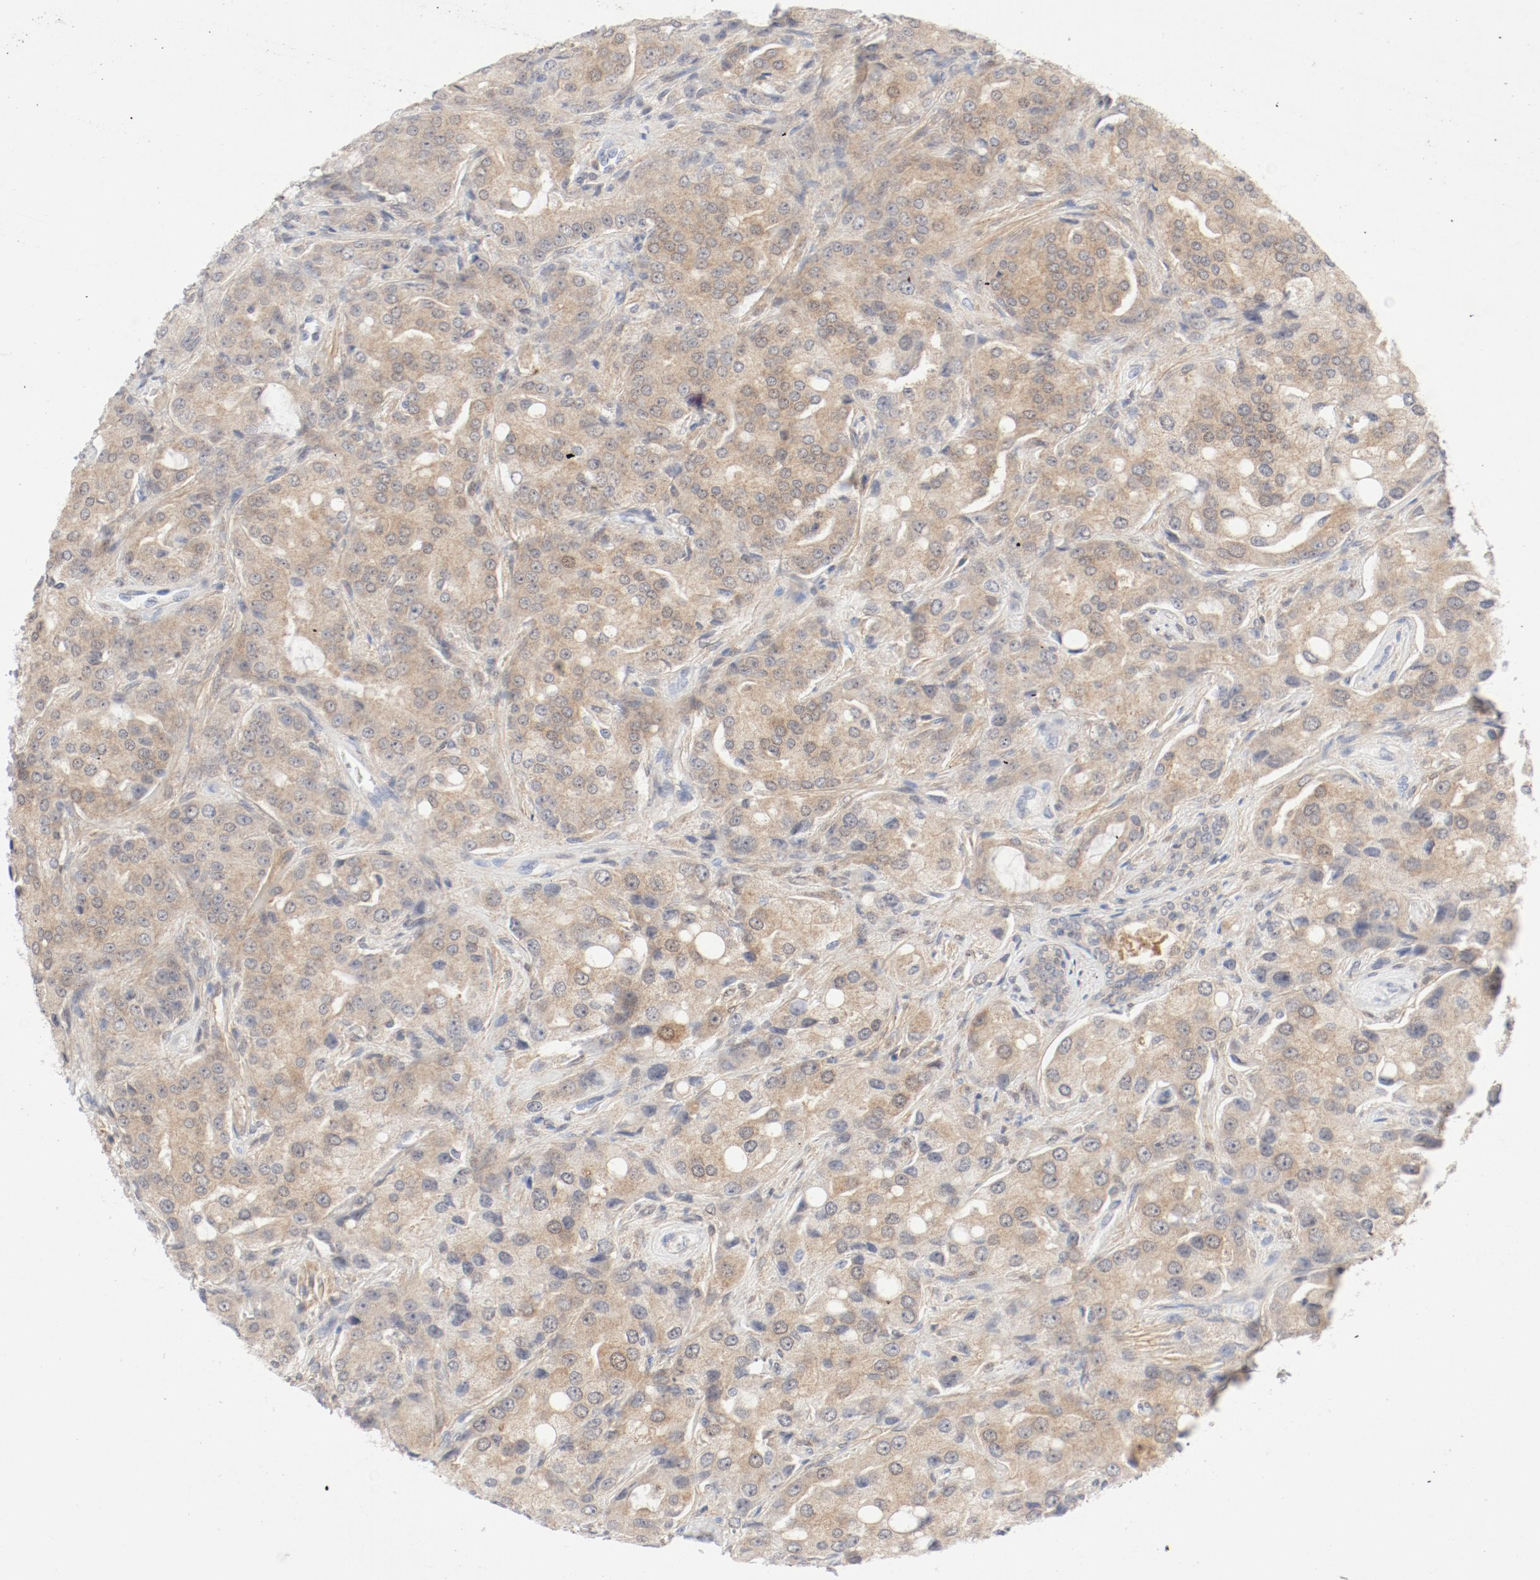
{"staining": {"intensity": "moderate", "quantity": ">75%", "location": "cytoplasmic/membranous"}, "tissue": "prostate cancer", "cell_type": "Tumor cells", "image_type": "cancer", "snomed": [{"axis": "morphology", "description": "Adenocarcinoma, High grade"}, {"axis": "topography", "description": "Prostate"}], "caption": "The immunohistochemical stain labels moderate cytoplasmic/membranous staining in tumor cells of prostate adenocarcinoma (high-grade) tissue. (brown staining indicates protein expression, while blue staining denotes nuclei).", "gene": "PGM1", "patient": {"sex": "male", "age": 72}}